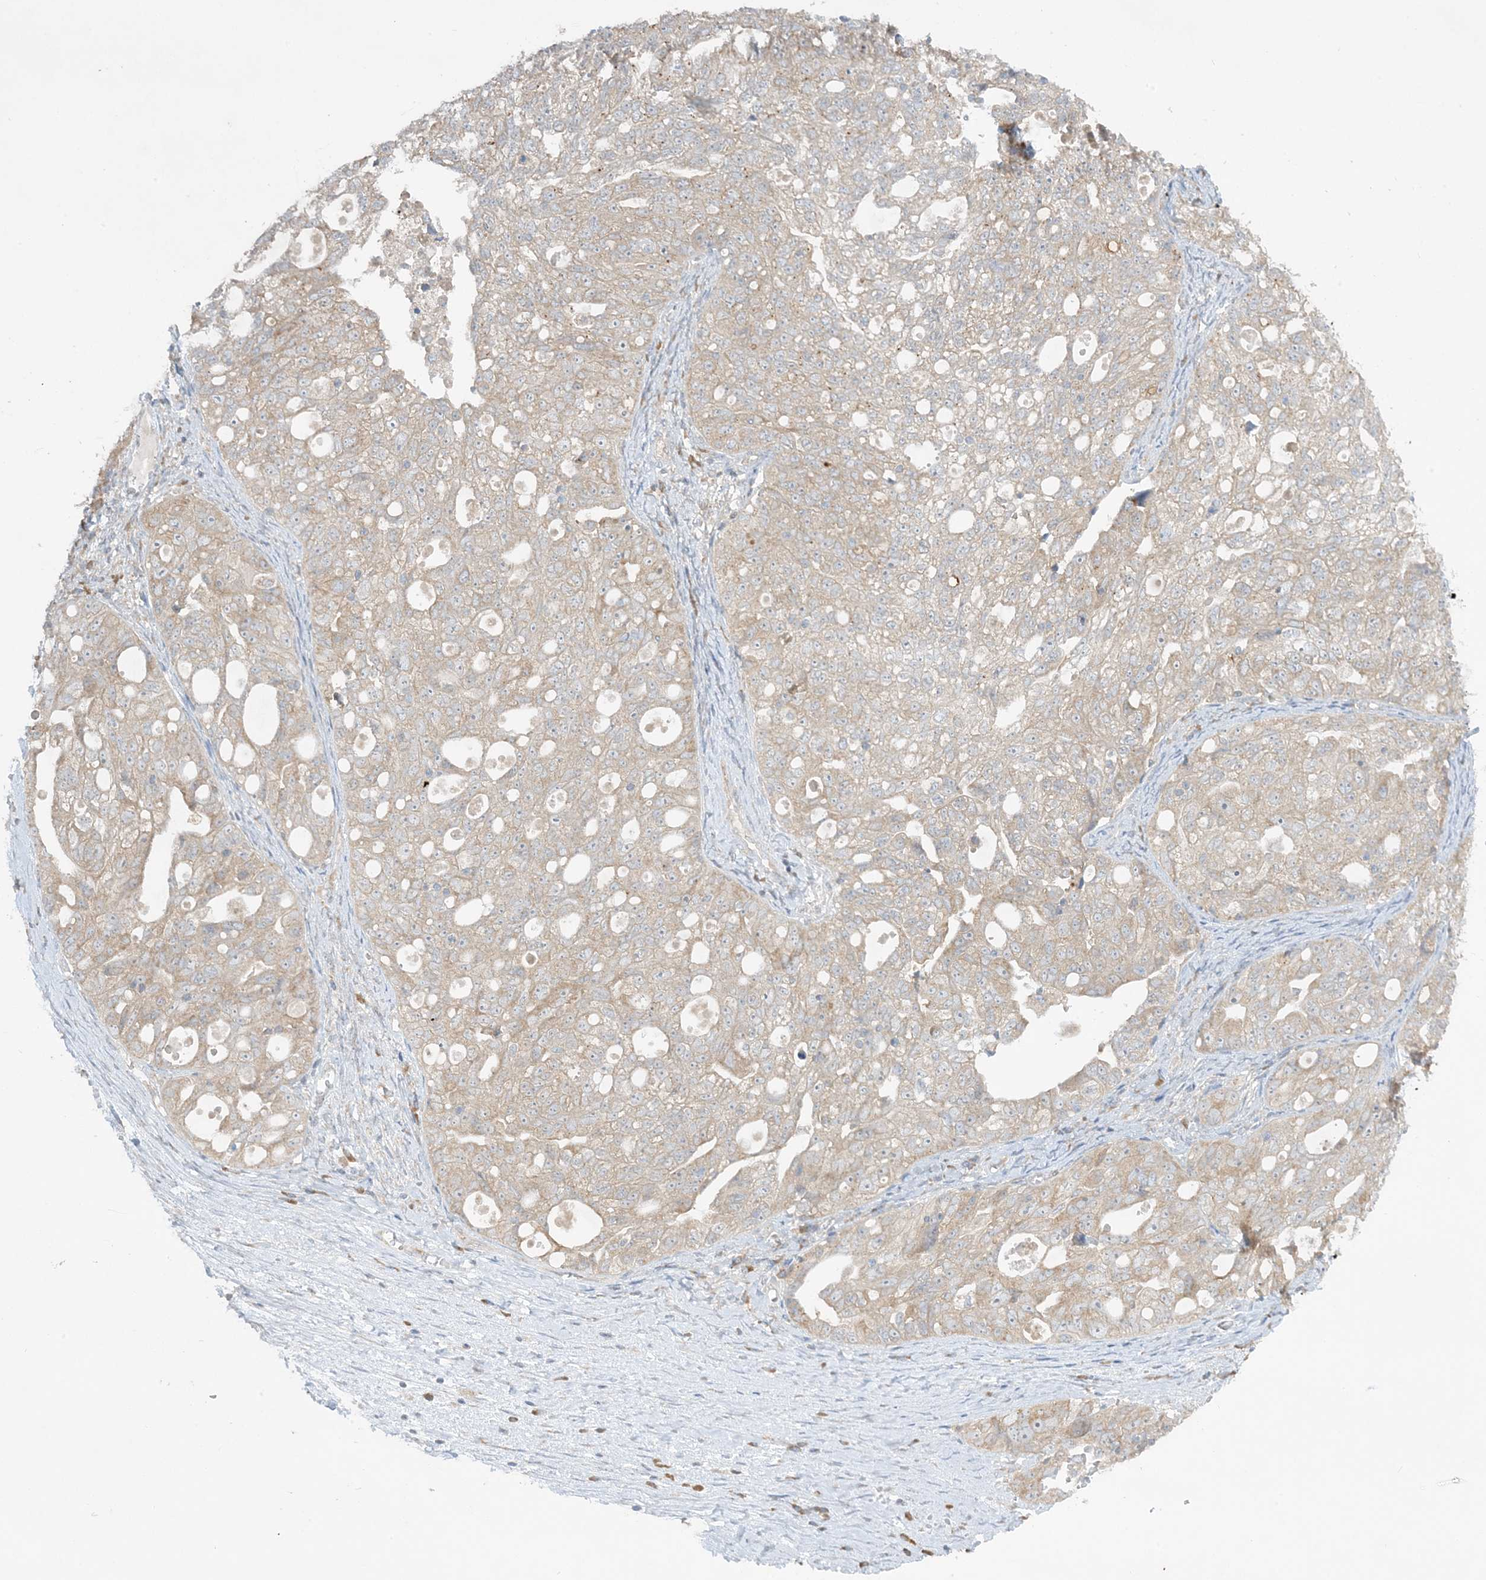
{"staining": {"intensity": "weak", "quantity": ">75%", "location": "cytoplasmic/membranous"}, "tissue": "ovarian cancer", "cell_type": "Tumor cells", "image_type": "cancer", "snomed": [{"axis": "morphology", "description": "Carcinoma, NOS"}, {"axis": "morphology", "description": "Cystadenocarcinoma, serous, NOS"}, {"axis": "topography", "description": "Ovary"}], "caption": "Human carcinoma (ovarian) stained with a brown dye demonstrates weak cytoplasmic/membranous positive staining in approximately >75% of tumor cells.", "gene": "RPP40", "patient": {"sex": "female", "age": 69}}